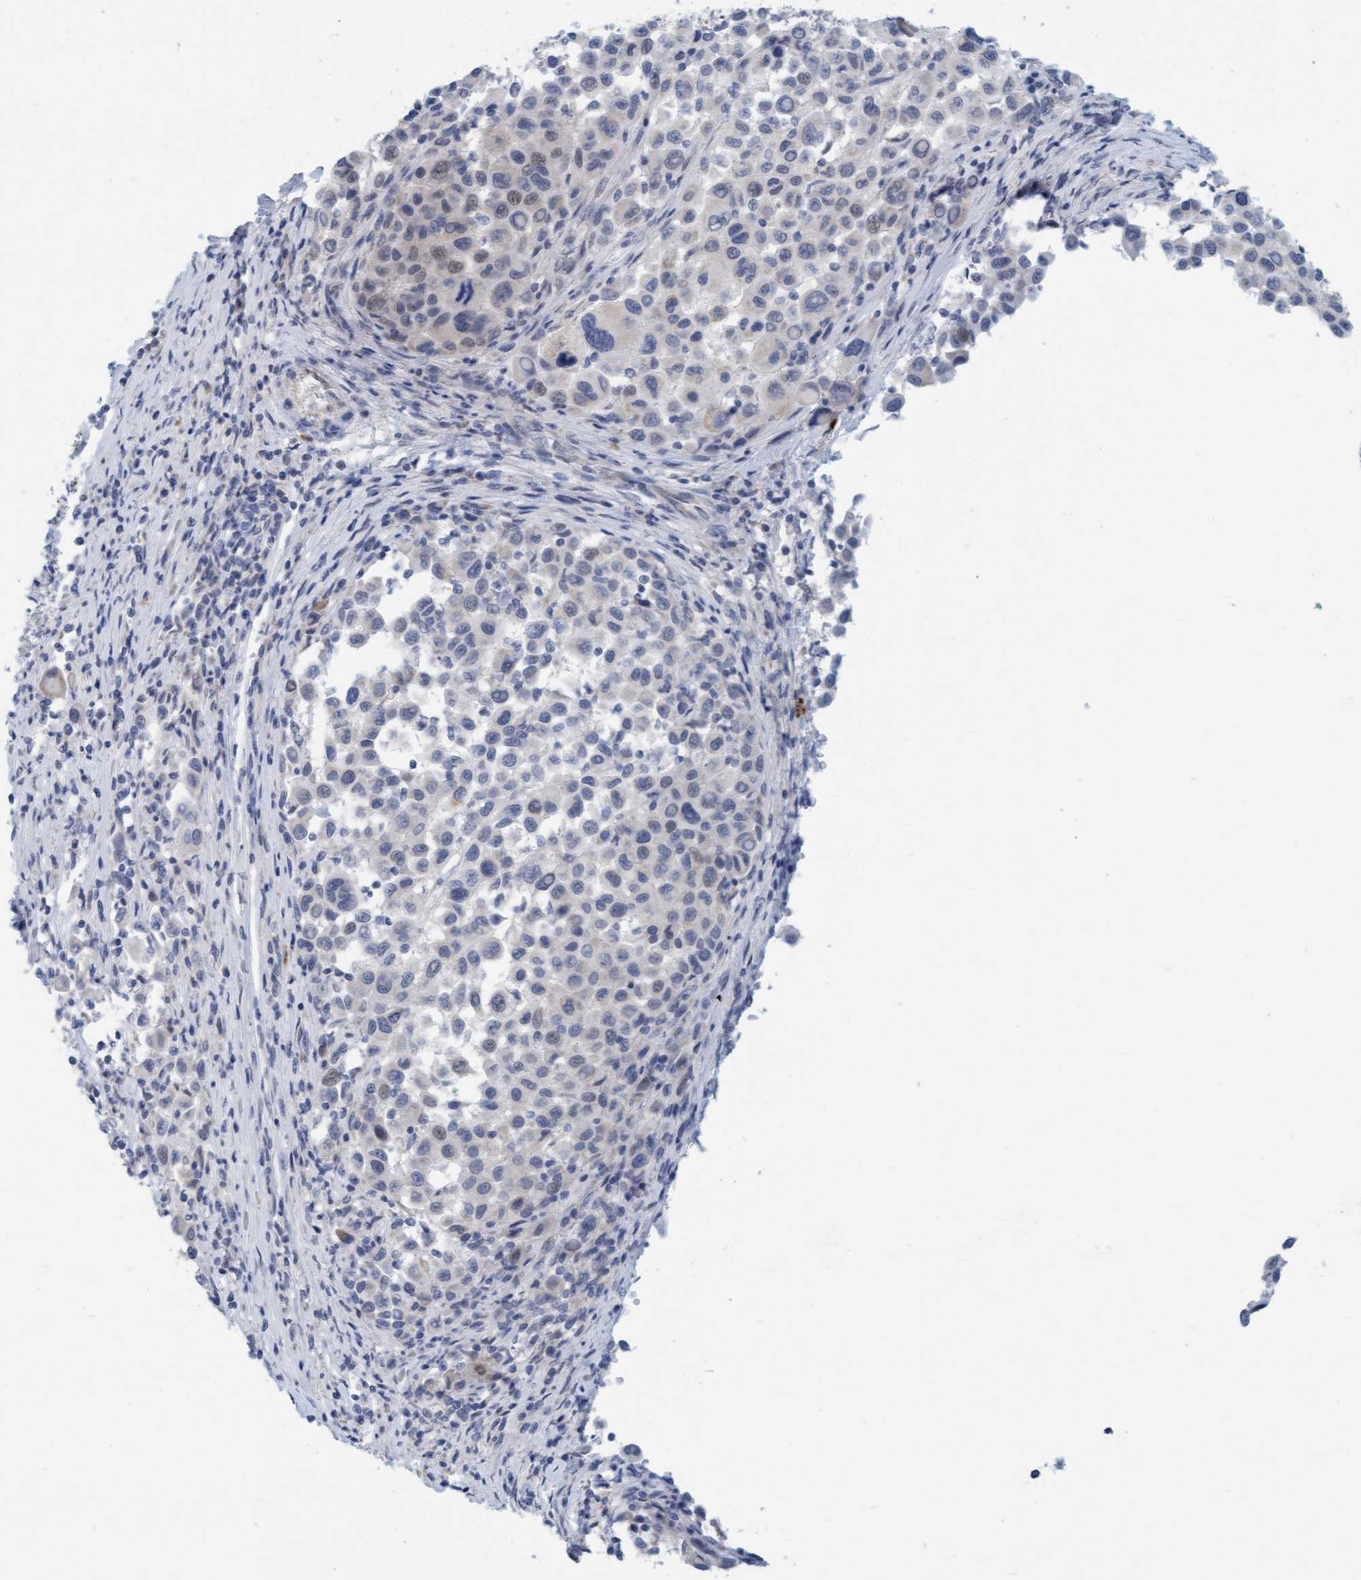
{"staining": {"intensity": "negative", "quantity": "none", "location": "none"}, "tissue": "melanoma", "cell_type": "Tumor cells", "image_type": "cancer", "snomed": [{"axis": "morphology", "description": "Malignant melanoma, Metastatic site"}, {"axis": "topography", "description": "Lymph node"}], "caption": "Tumor cells are negative for protein expression in human melanoma. (Stains: DAB (3,3'-diaminobenzidine) IHC with hematoxylin counter stain, Microscopy: brightfield microscopy at high magnification).", "gene": "CPA3", "patient": {"sex": "male", "age": 61}}